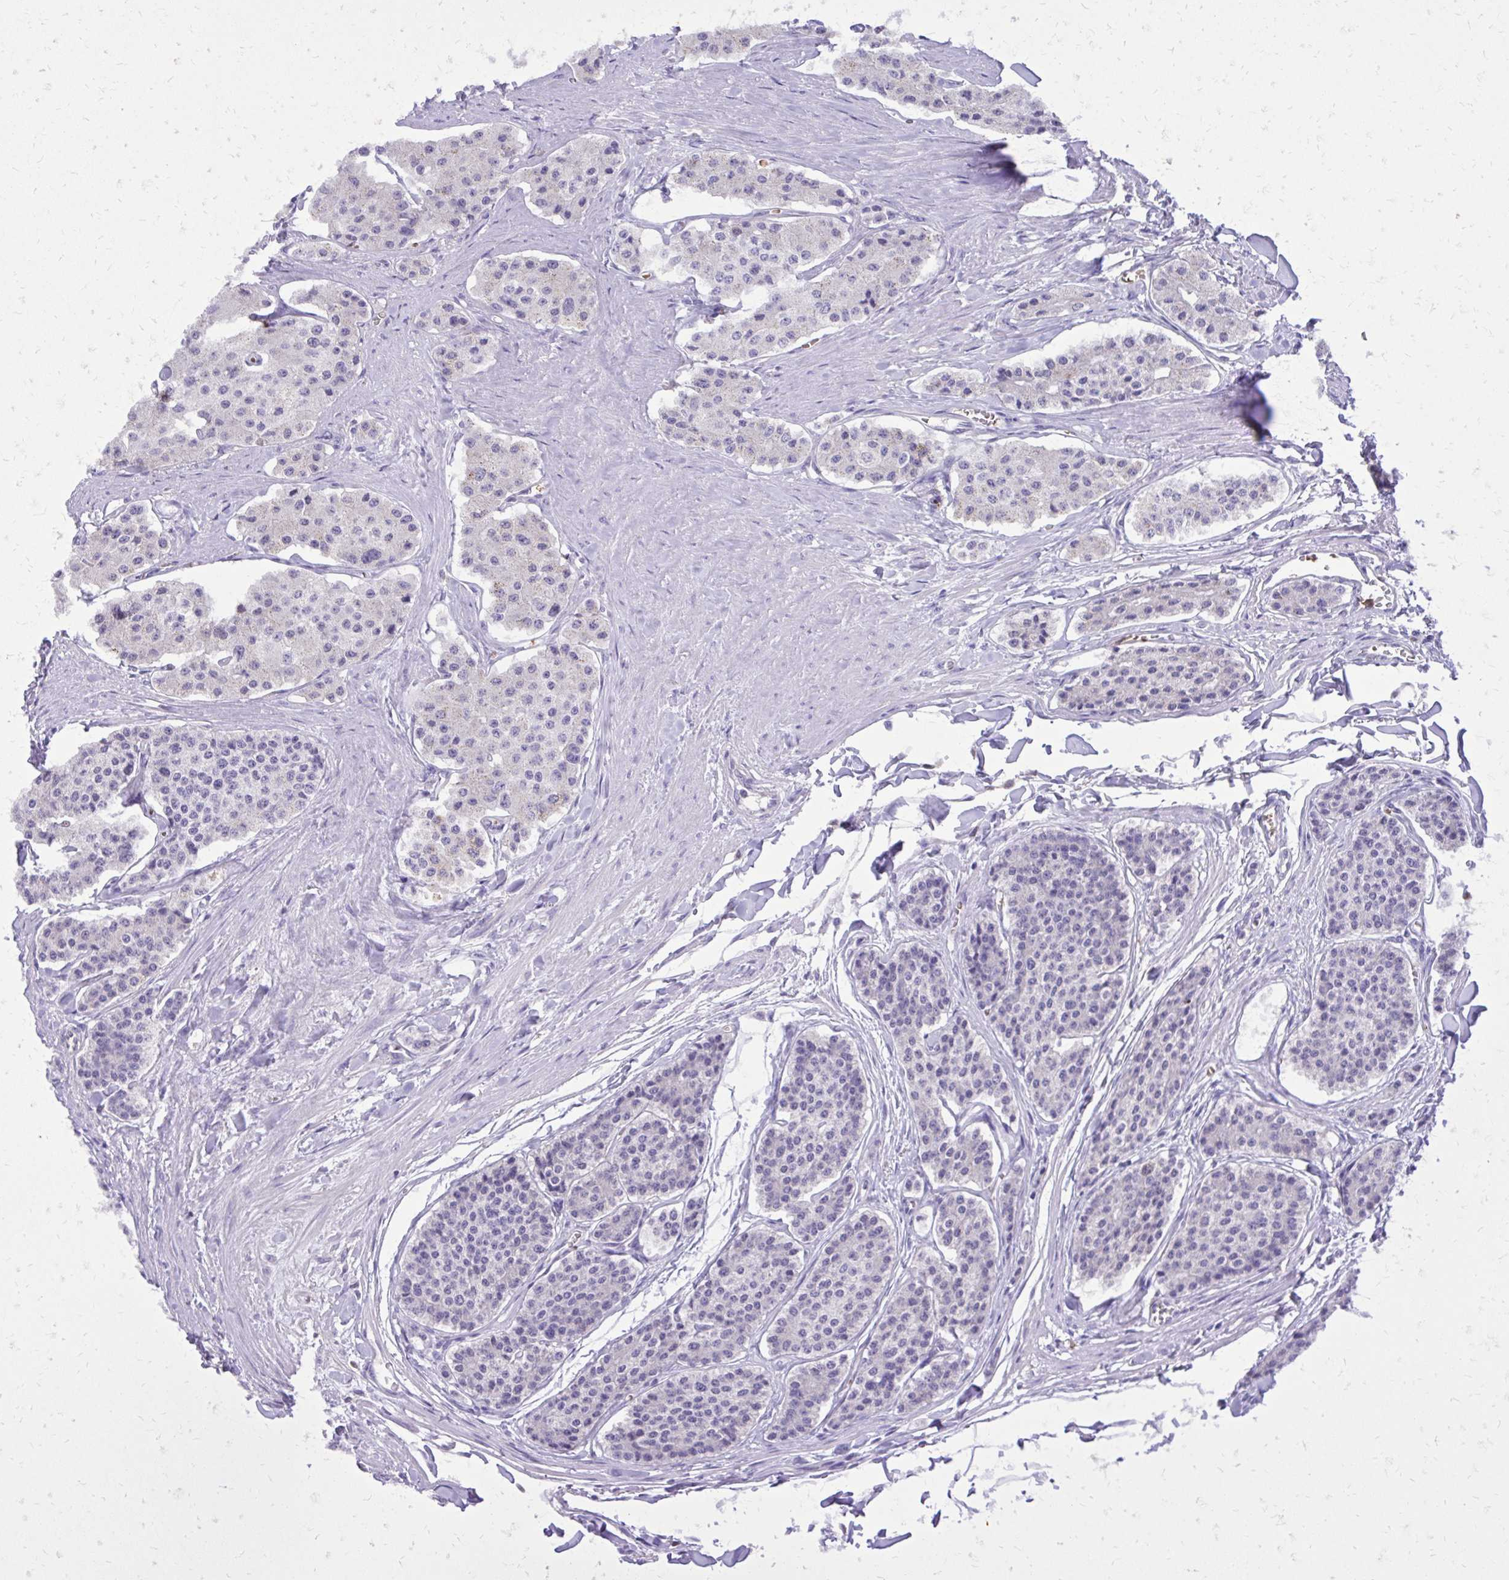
{"staining": {"intensity": "negative", "quantity": "none", "location": "none"}, "tissue": "carcinoid", "cell_type": "Tumor cells", "image_type": "cancer", "snomed": [{"axis": "morphology", "description": "Carcinoid, malignant, NOS"}, {"axis": "topography", "description": "Small intestine"}], "caption": "There is no significant expression in tumor cells of malignant carcinoid.", "gene": "CAT", "patient": {"sex": "female", "age": 65}}